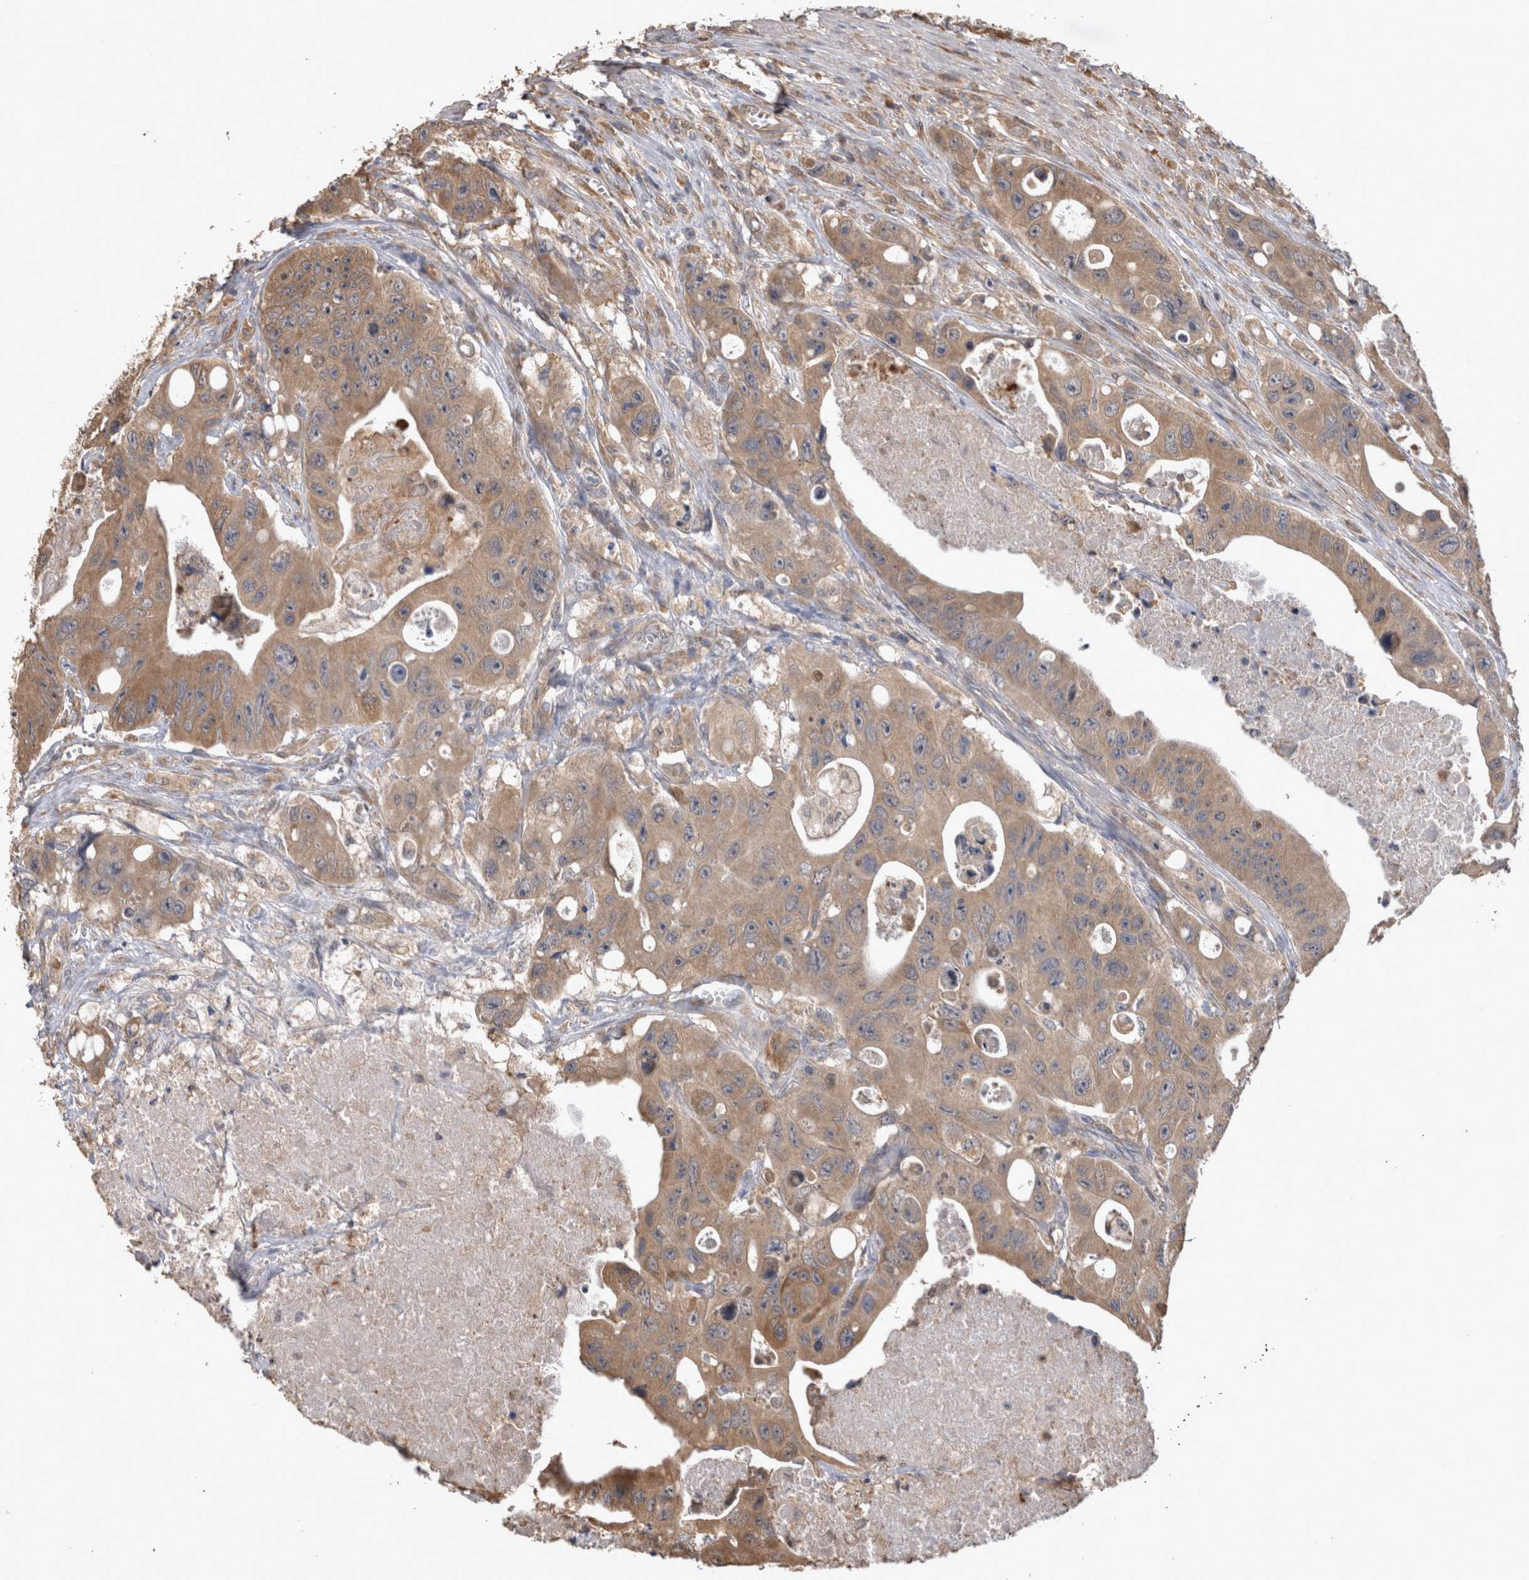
{"staining": {"intensity": "weak", "quantity": ">75%", "location": "cytoplasmic/membranous"}, "tissue": "colorectal cancer", "cell_type": "Tumor cells", "image_type": "cancer", "snomed": [{"axis": "morphology", "description": "Adenocarcinoma, NOS"}, {"axis": "topography", "description": "Colon"}], "caption": "Immunohistochemistry of human colorectal adenocarcinoma shows low levels of weak cytoplasmic/membranous positivity in about >75% of tumor cells.", "gene": "TMED7", "patient": {"sex": "female", "age": 46}}